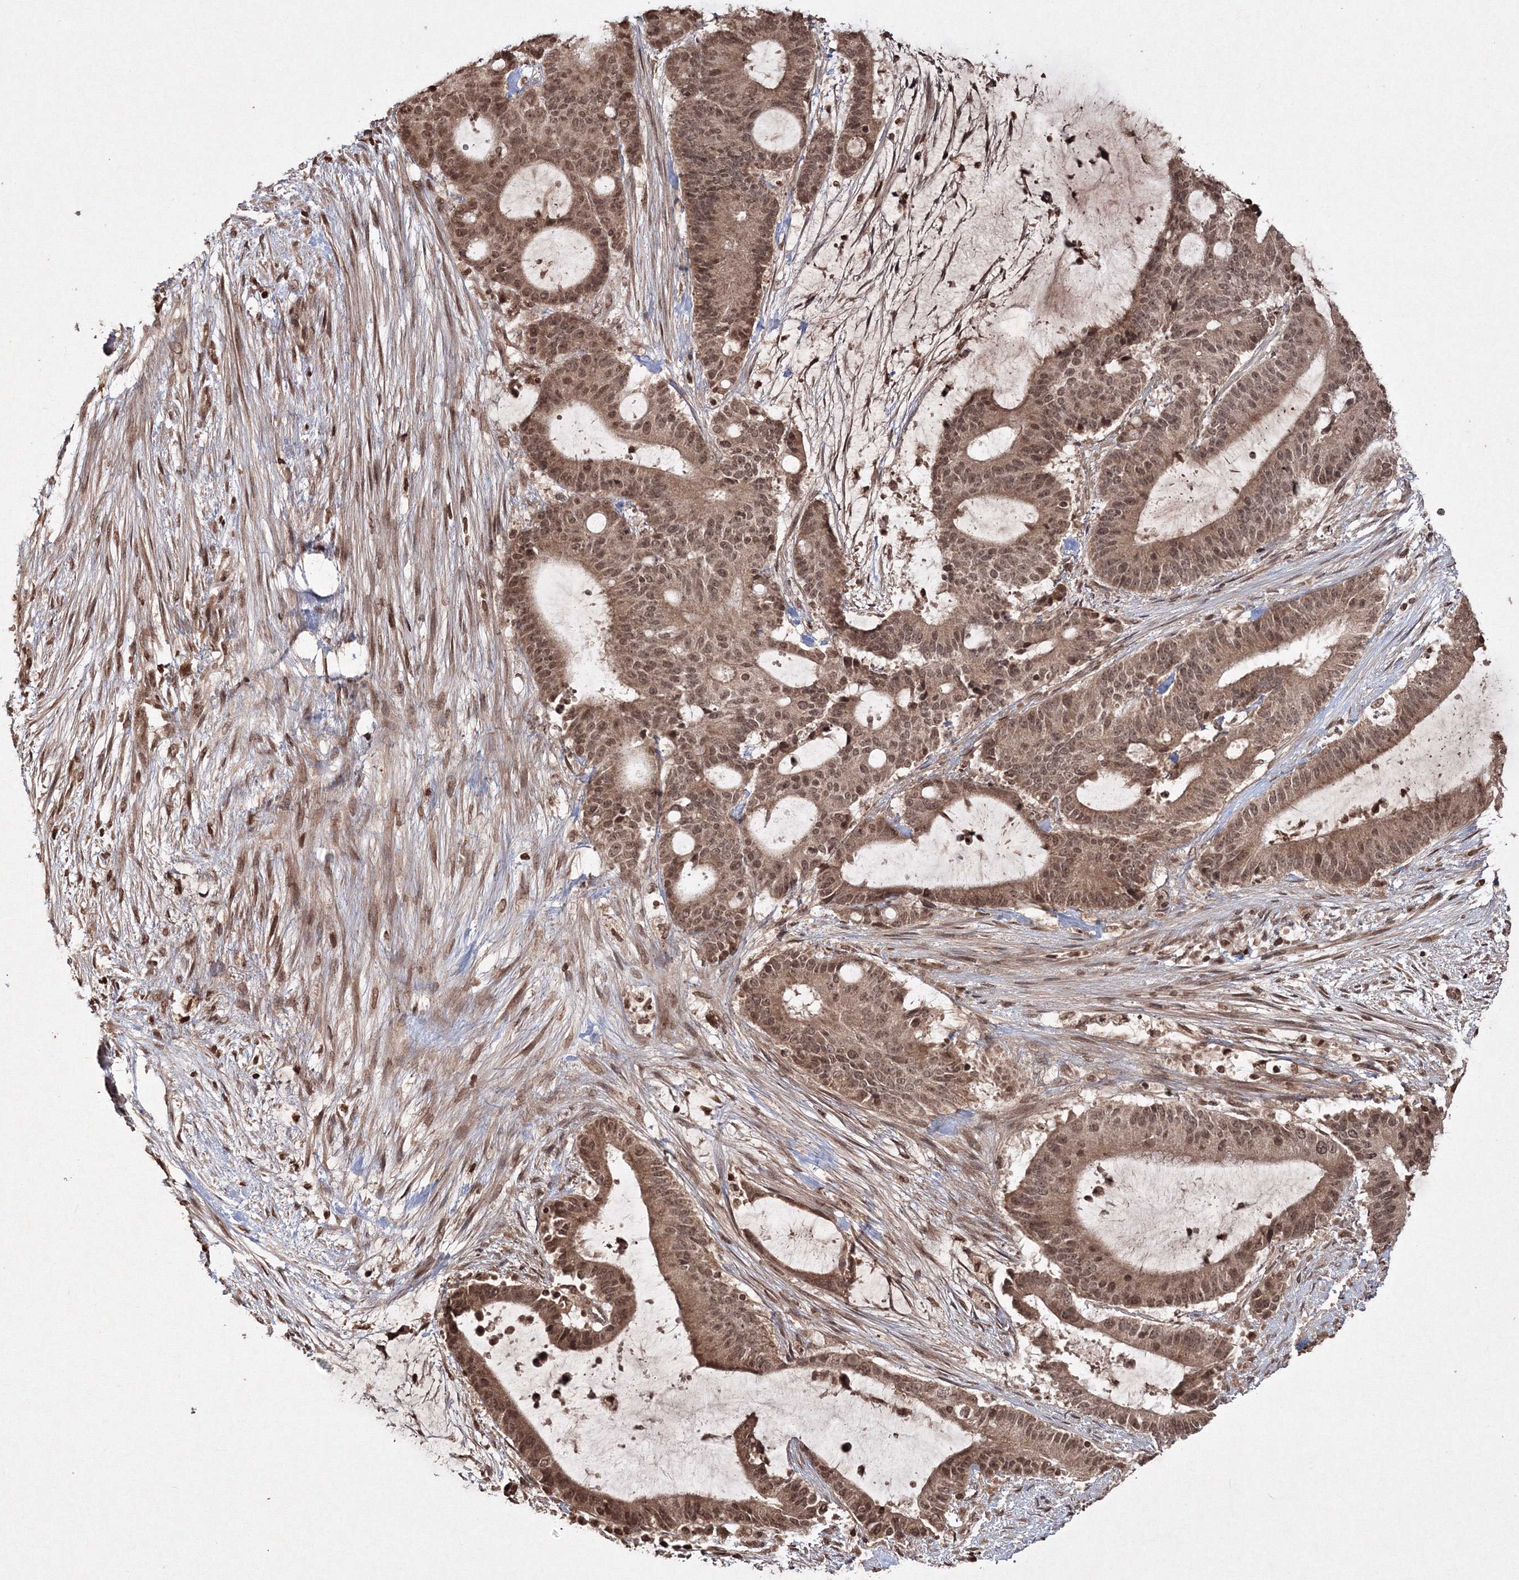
{"staining": {"intensity": "strong", "quantity": ">75%", "location": "cytoplasmic/membranous,nuclear"}, "tissue": "liver cancer", "cell_type": "Tumor cells", "image_type": "cancer", "snomed": [{"axis": "morphology", "description": "Normal tissue, NOS"}, {"axis": "morphology", "description": "Cholangiocarcinoma"}, {"axis": "topography", "description": "Liver"}, {"axis": "topography", "description": "Peripheral nerve tissue"}], "caption": "A brown stain labels strong cytoplasmic/membranous and nuclear expression of a protein in human liver cholangiocarcinoma tumor cells.", "gene": "PEX13", "patient": {"sex": "female", "age": 73}}